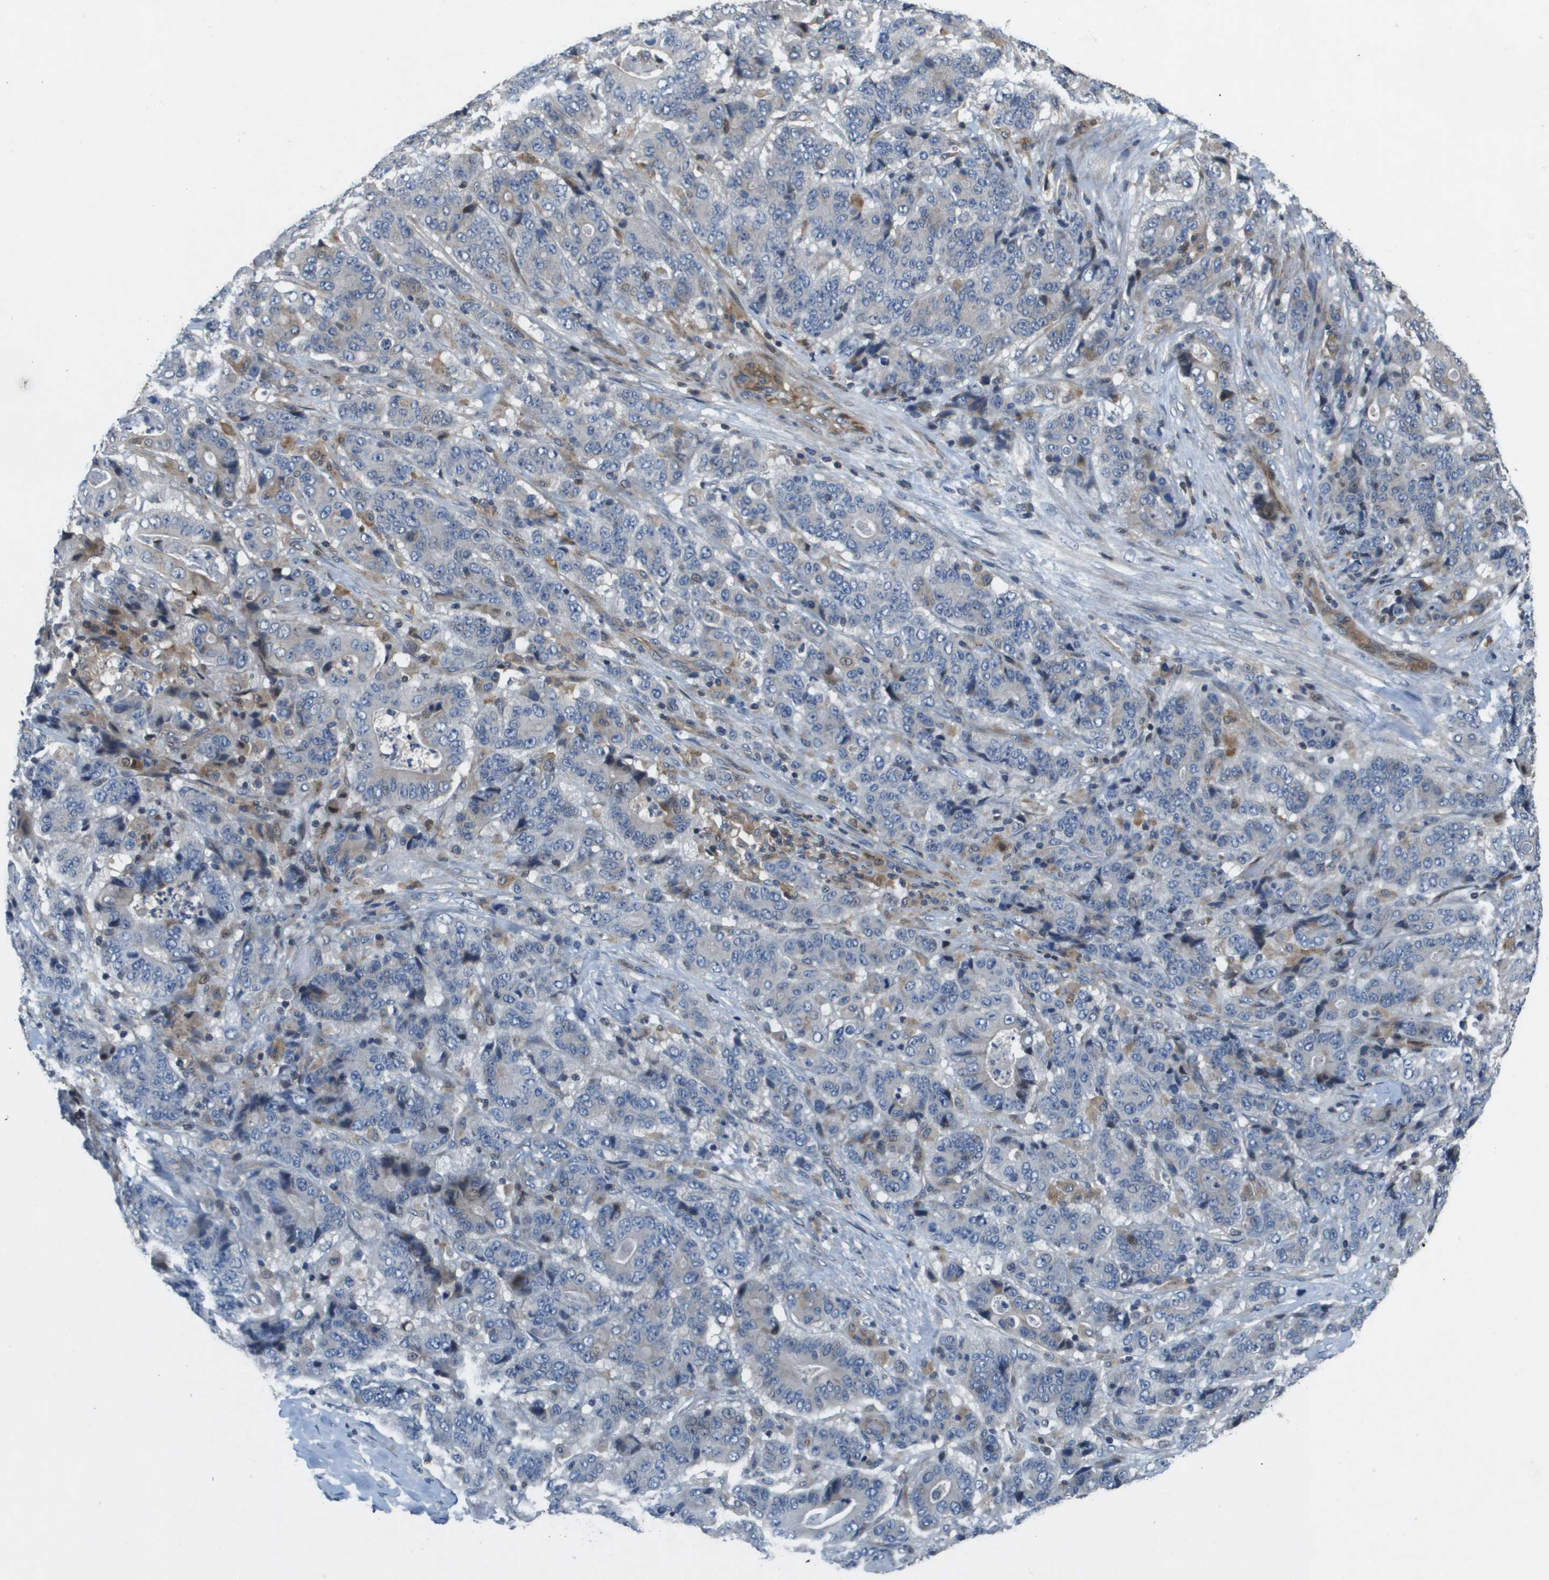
{"staining": {"intensity": "weak", "quantity": "<25%", "location": "cytoplasmic/membranous,nuclear"}, "tissue": "stomach cancer", "cell_type": "Tumor cells", "image_type": "cancer", "snomed": [{"axis": "morphology", "description": "Adenocarcinoma, NOS"}, {"axis": "topography", "description": "Stomach"}], "caption": "High power microscopy image of an IHC image of stomach cancer (adenocarcinoma), revealing no significant expression in tumor cells.", "gene": "SCN4B", "patient": {"sex": "female", "age": 73}}